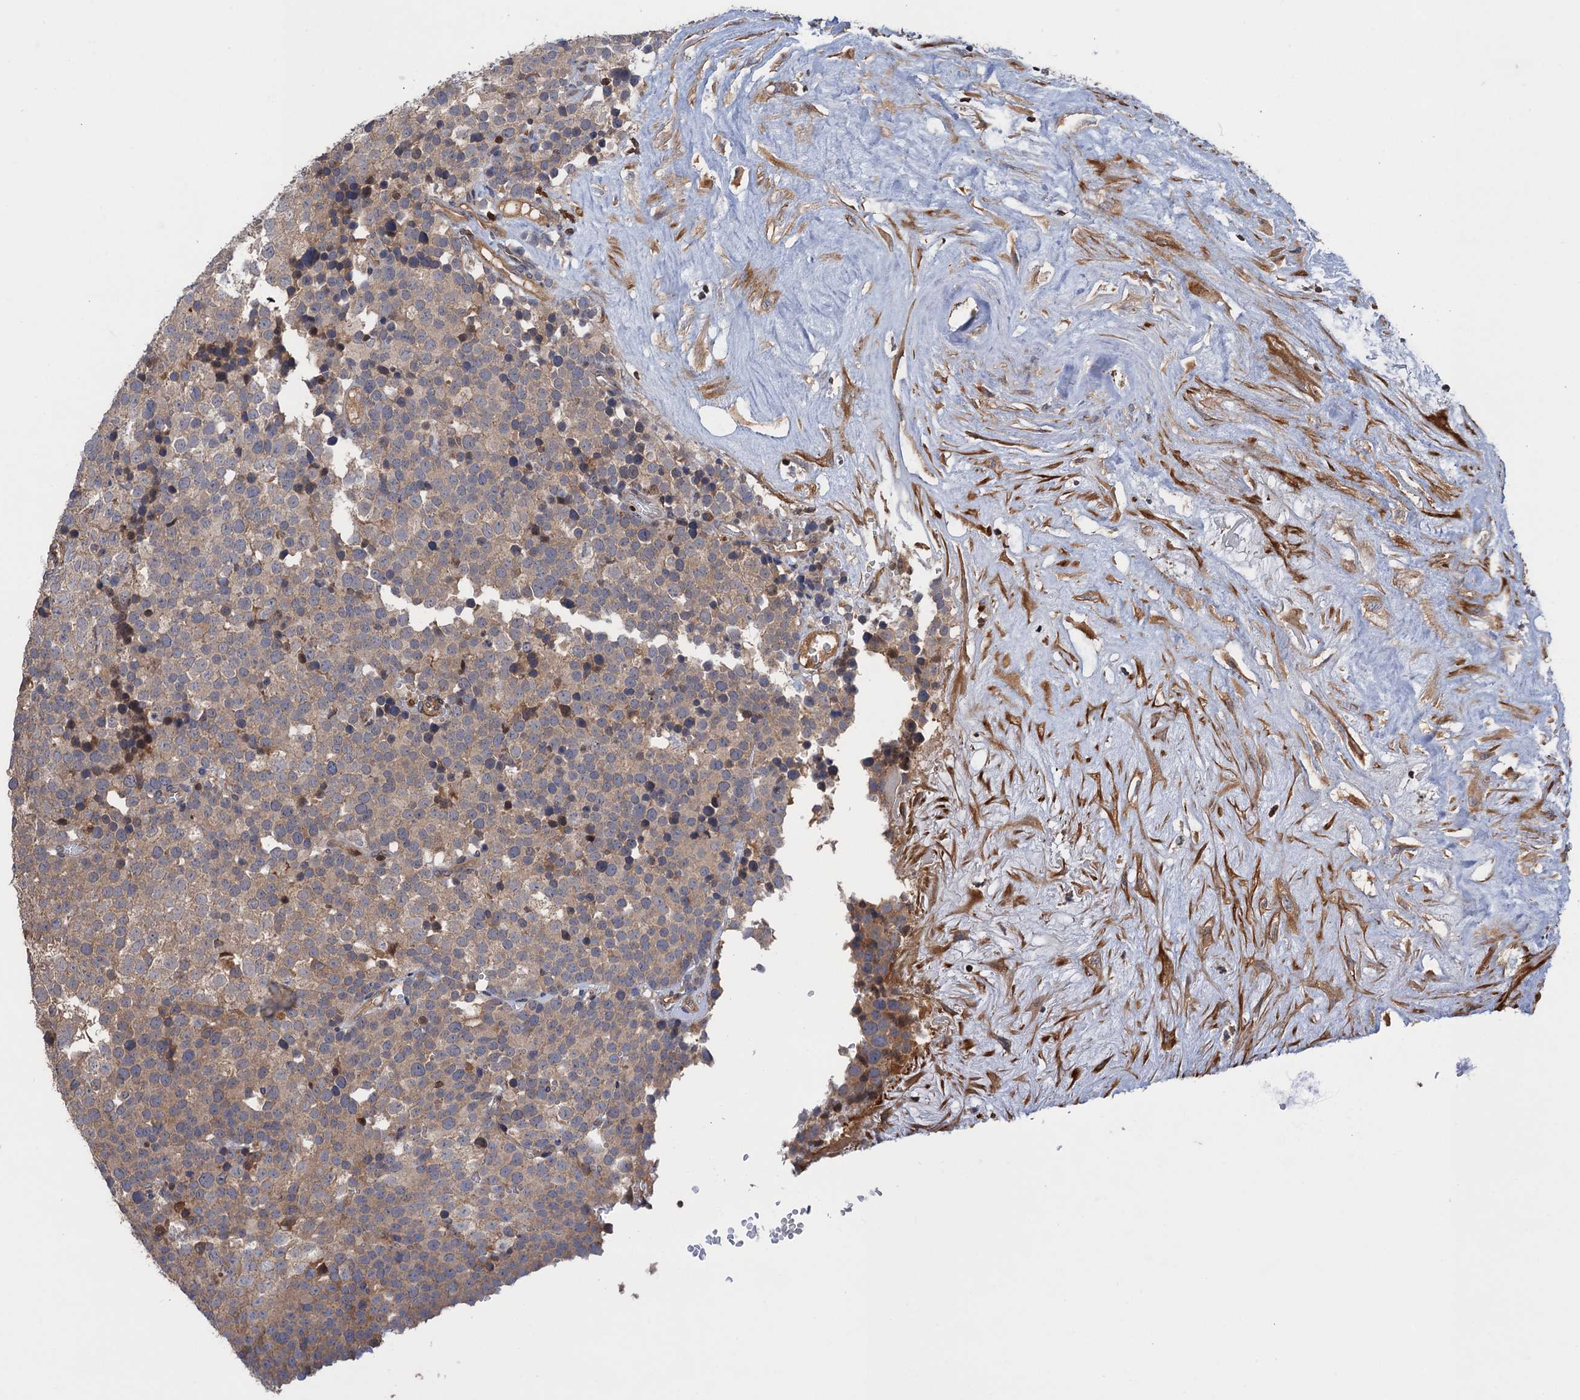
{"staining": {"intensity": "weak", "quantity": "25%-75%", "location": "cytoplasmic/membranous"}, "tissue": "testis cancer", "cell_type": "Tumor cells", "image_type": "cancer", "snomed": [{"axis": "morphology", "description": "Seminoma, NOS"}, {"axis": "topography", "description": "Testis"}], "caption": "A histopathology image of testis seminoma stained for a protein reveals weak cytoplasmic/membranous brown staining in tumor cells.", "gene": "DGKA", "patient": {"sex": "male", "age": 71}}